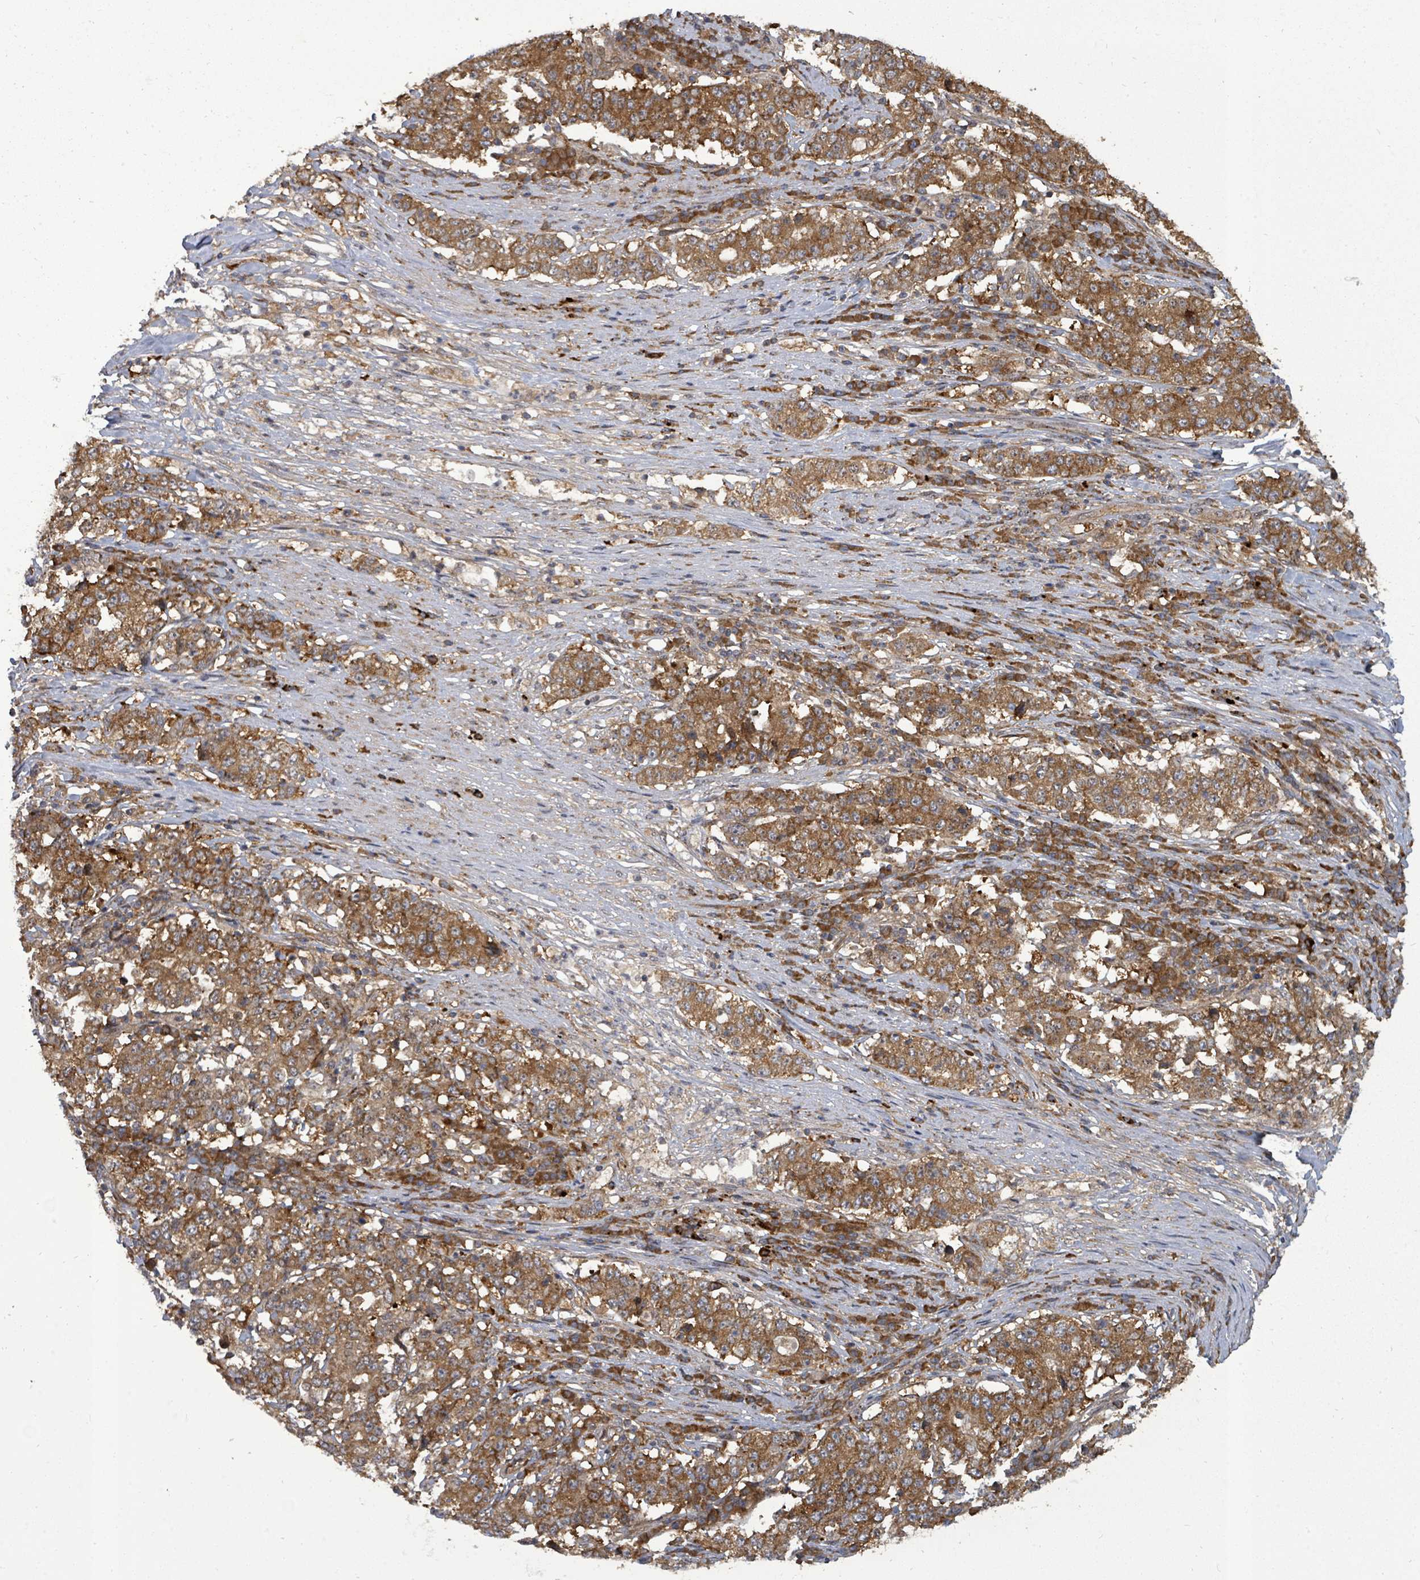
{"staining": {"intensity": "moderate", "quantity": ">75%", "location": "cytoplasmic/membranous"}, "tissue": "stomach cancer", "cell_type": "Tumor cells", "image_type": "cancer", "snomed": [{"axis": "morphology", "description": "Adenocarcinoma, NOS"}, {"axis": "topography", "description": "Stomach"}], "caption": "Immunohistochemistry (IHC) micrograph of neoplastic tissue: human stomach cancer stained using immunohistochemistry (IHC) displays medium levels of moderate protein expression localized specifically in the cytoplasmic/membranous of tumor cells, appearing as a cytoplasmic/membranous brown color.", "gene": "EIF3C", "patient": {"sex": "male", "age": 59}}